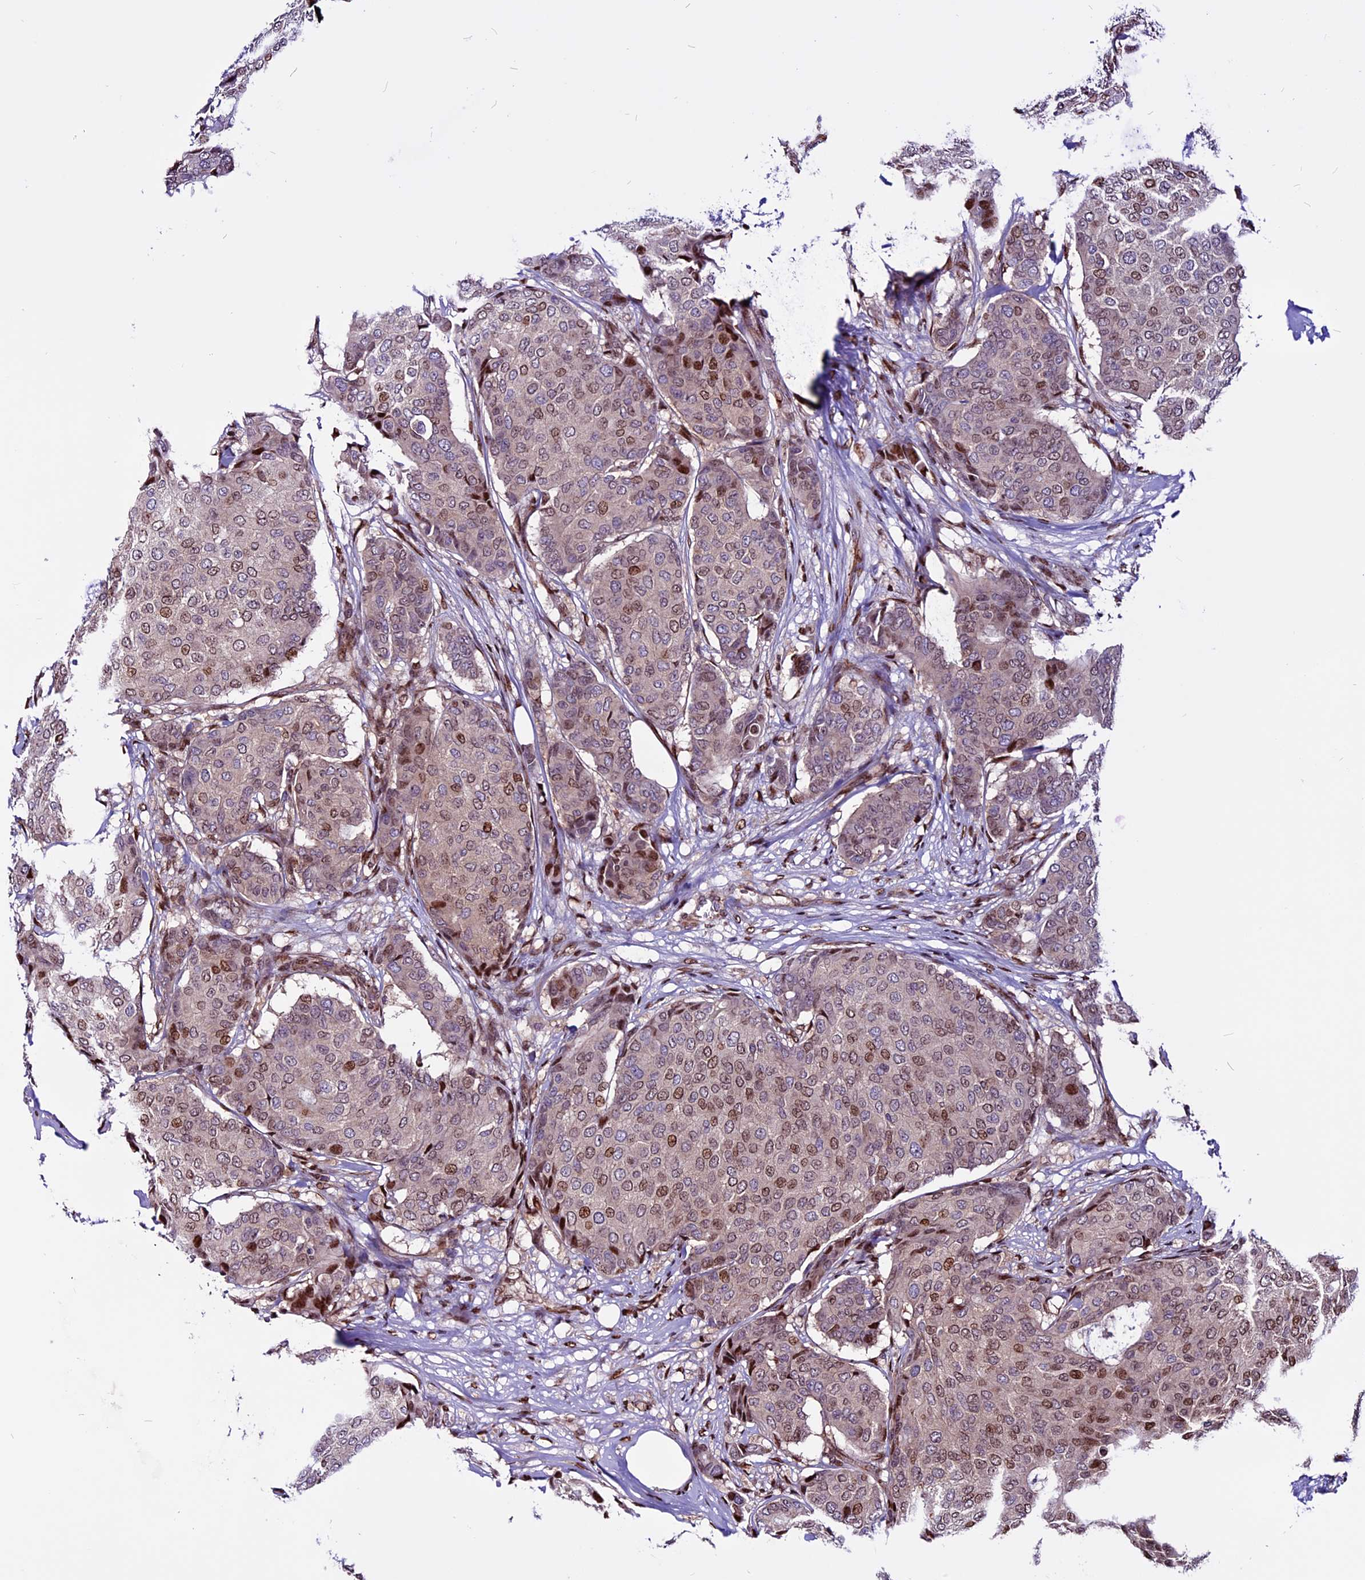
{"staining": {"intensity": "moderate", "quantity": "<25%", "location": "nuclear"}, "tissue": "breast cancer", "cell_type": "Tumor cells", "image_type": "cancer", "snomed": [{"axis": "morphology", "description": "Duct carcinoma"}, {"axis": "topography", "description": "Breast"}], "caption": "An image showing moderate nuclear staining in about <25% of tumor cells in intraductal carcinoma (breast), as visualized by brown immunohistochemical staining.", "gene": "RINL", "patient": {"sex": "female", "age": 75}}